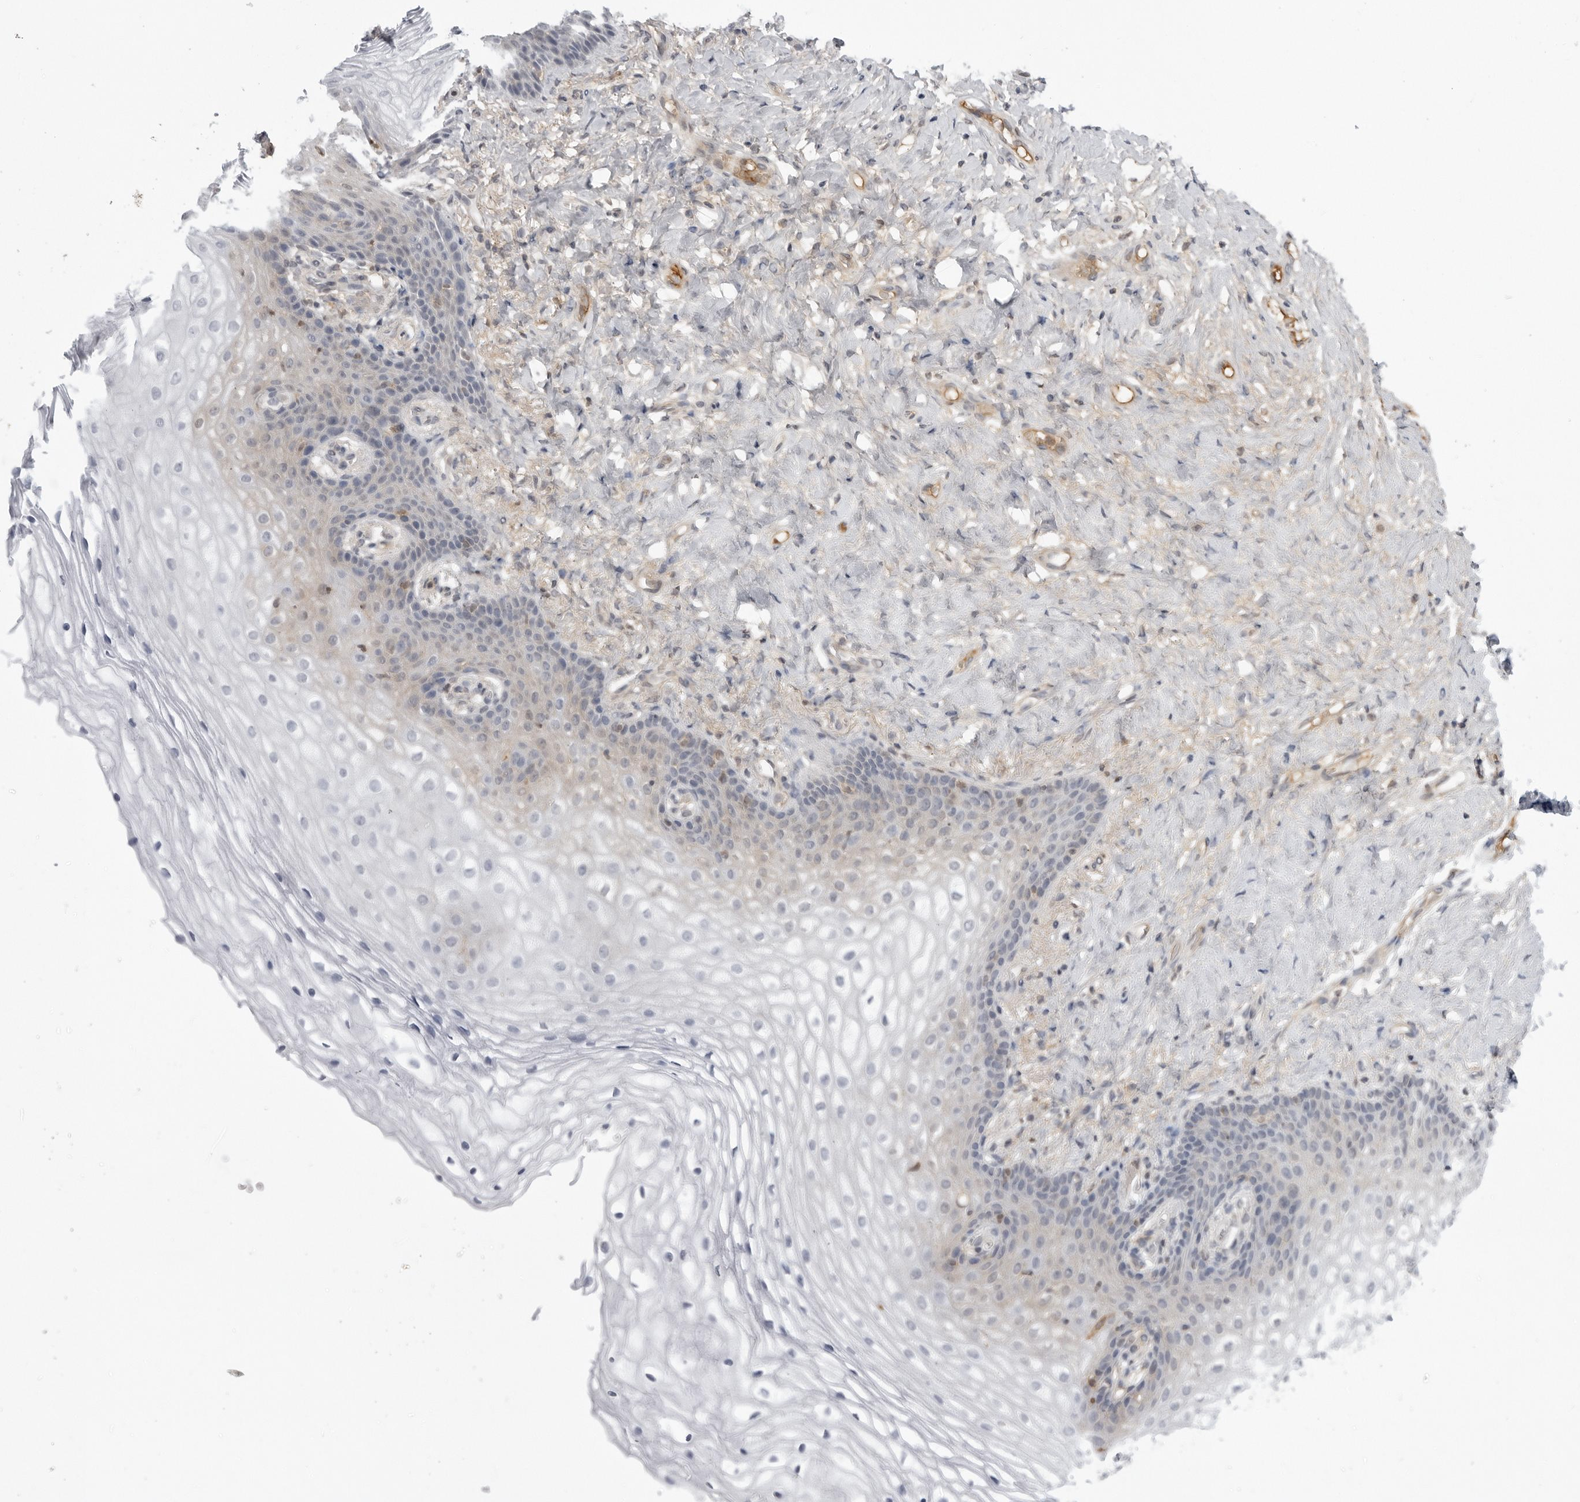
{"staining": {"intensity": "weak", "quantity": "<25%", "location": "cytoplasmic/membranous"}, "tissue": "vagina", "cell_type": "Squamous epithelial cells", "image_type": "normal", "snomed": [{"axis": "morphology", "description": "Normal tissue, NOS"}, {"axis": "topography", "description": "Vagina"}], "caption": "Histopathology image shows no protein positivity in squamous epithelial cells of benign vagina.", "gene": "SERPINF2", "patient": {"sex": "female", "age": 60}}